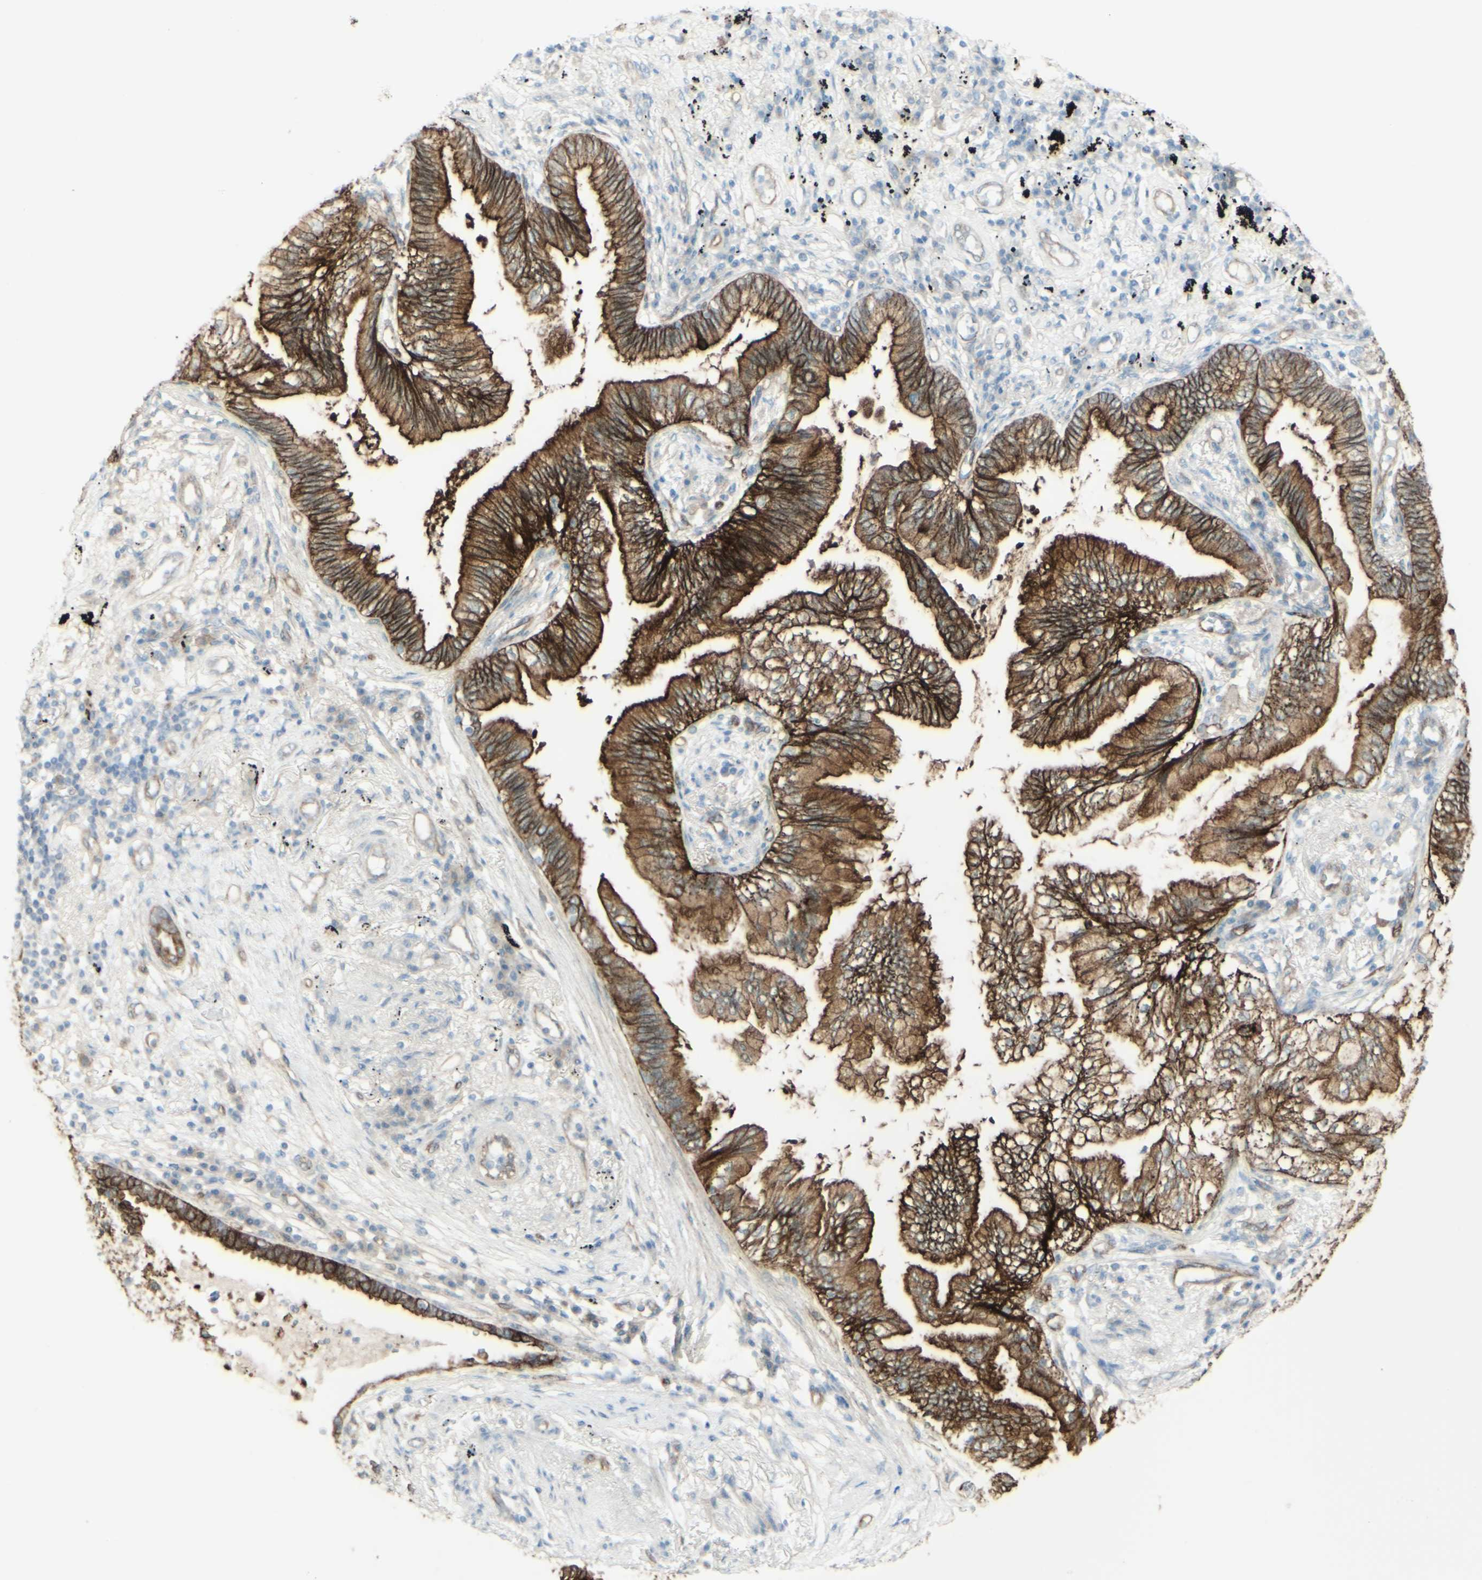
{"staining": {"intensity": "strong", "quantity": "25%-75%", "location": "cytoplasmic/membranous"}, "tissue": "lung cancer", "cell_type": "Tumor cells", "image_type": "cancer", "snomed": [{"axis": "morphology", "description": "Normal tissue, NOS"}, {"axis": "morphology", "description": "Adenocarcinoma, NOS"}, {"axis": "topography", "description": "Bronchus"}, {"axis": "topography", "description": "Lung"}], "caption": "This image reveals lung adenocarcinoma stained with IHC to label a protein in brown. The cytoplasmic/membranous of tumor cells show strong positivity for the protein. Nuclei are counter-stained blue.", "gene": "MYO6", "patient": {"sex": "female", "age": 70}}